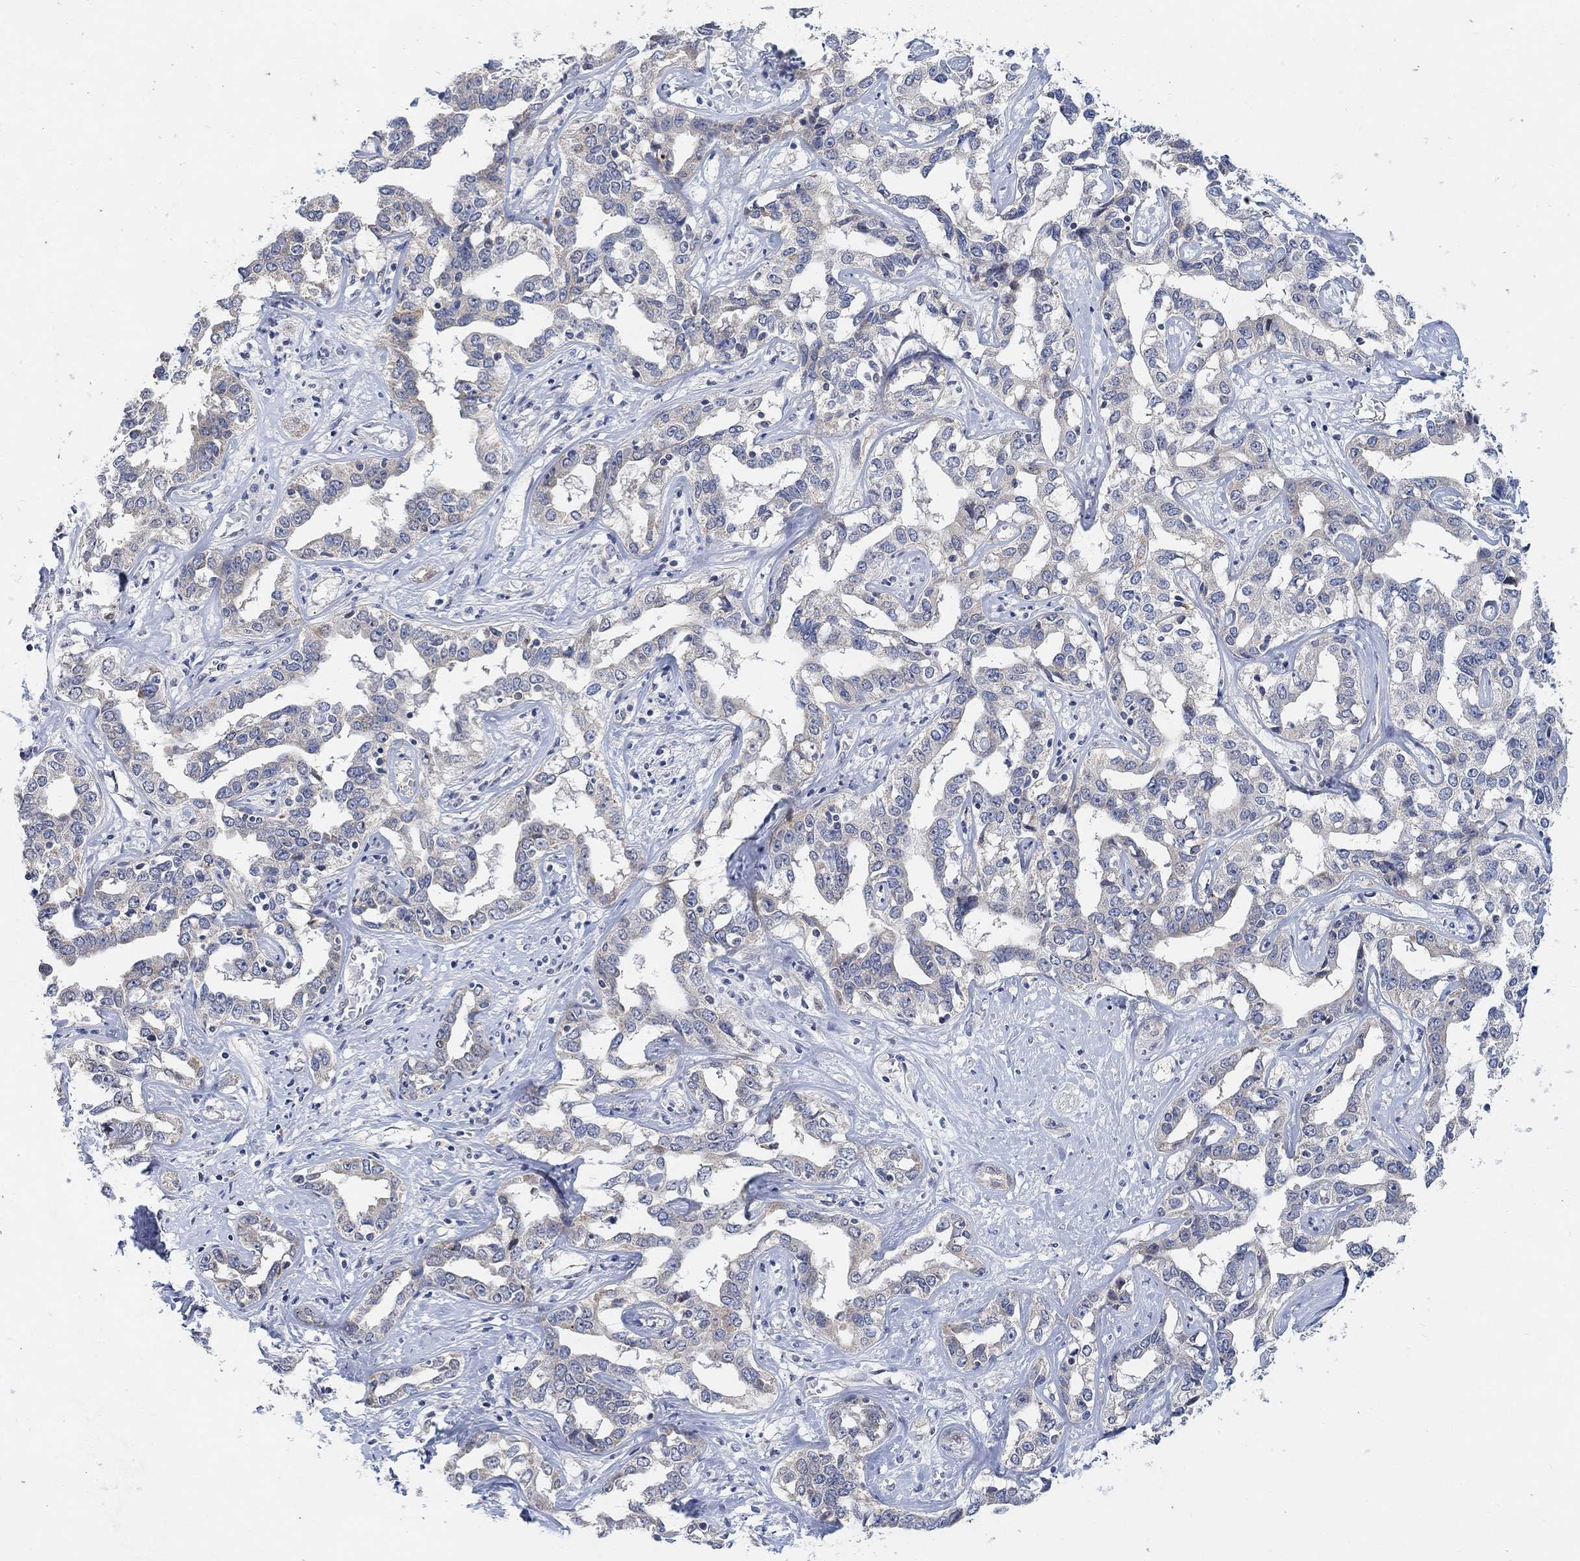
{"staining": {"intensity": "weak", "quantity": "<25%", "location": "cytoplasmic/membranous"}, "tissue": "liver cancer", "cell_type": "Tumor cells", "image_type": "cancer", "snomed": [{"axis": "morphology", "description": "Cholangiocarcinoma"}, {"axis": "topography", "description": "Liver"}], "caption": "Immunohistochemistry (IHC) photomicrograph of human cholangiocarcinoma (liver) stained for a protein (brown), which exhibits no positivity in tumor cells. (DAB immunohistochemistry visualized using brightfield microscopy, high magnification).", "gene": "HCRTR1", "patient": {"sex": "male", "age": 59}}